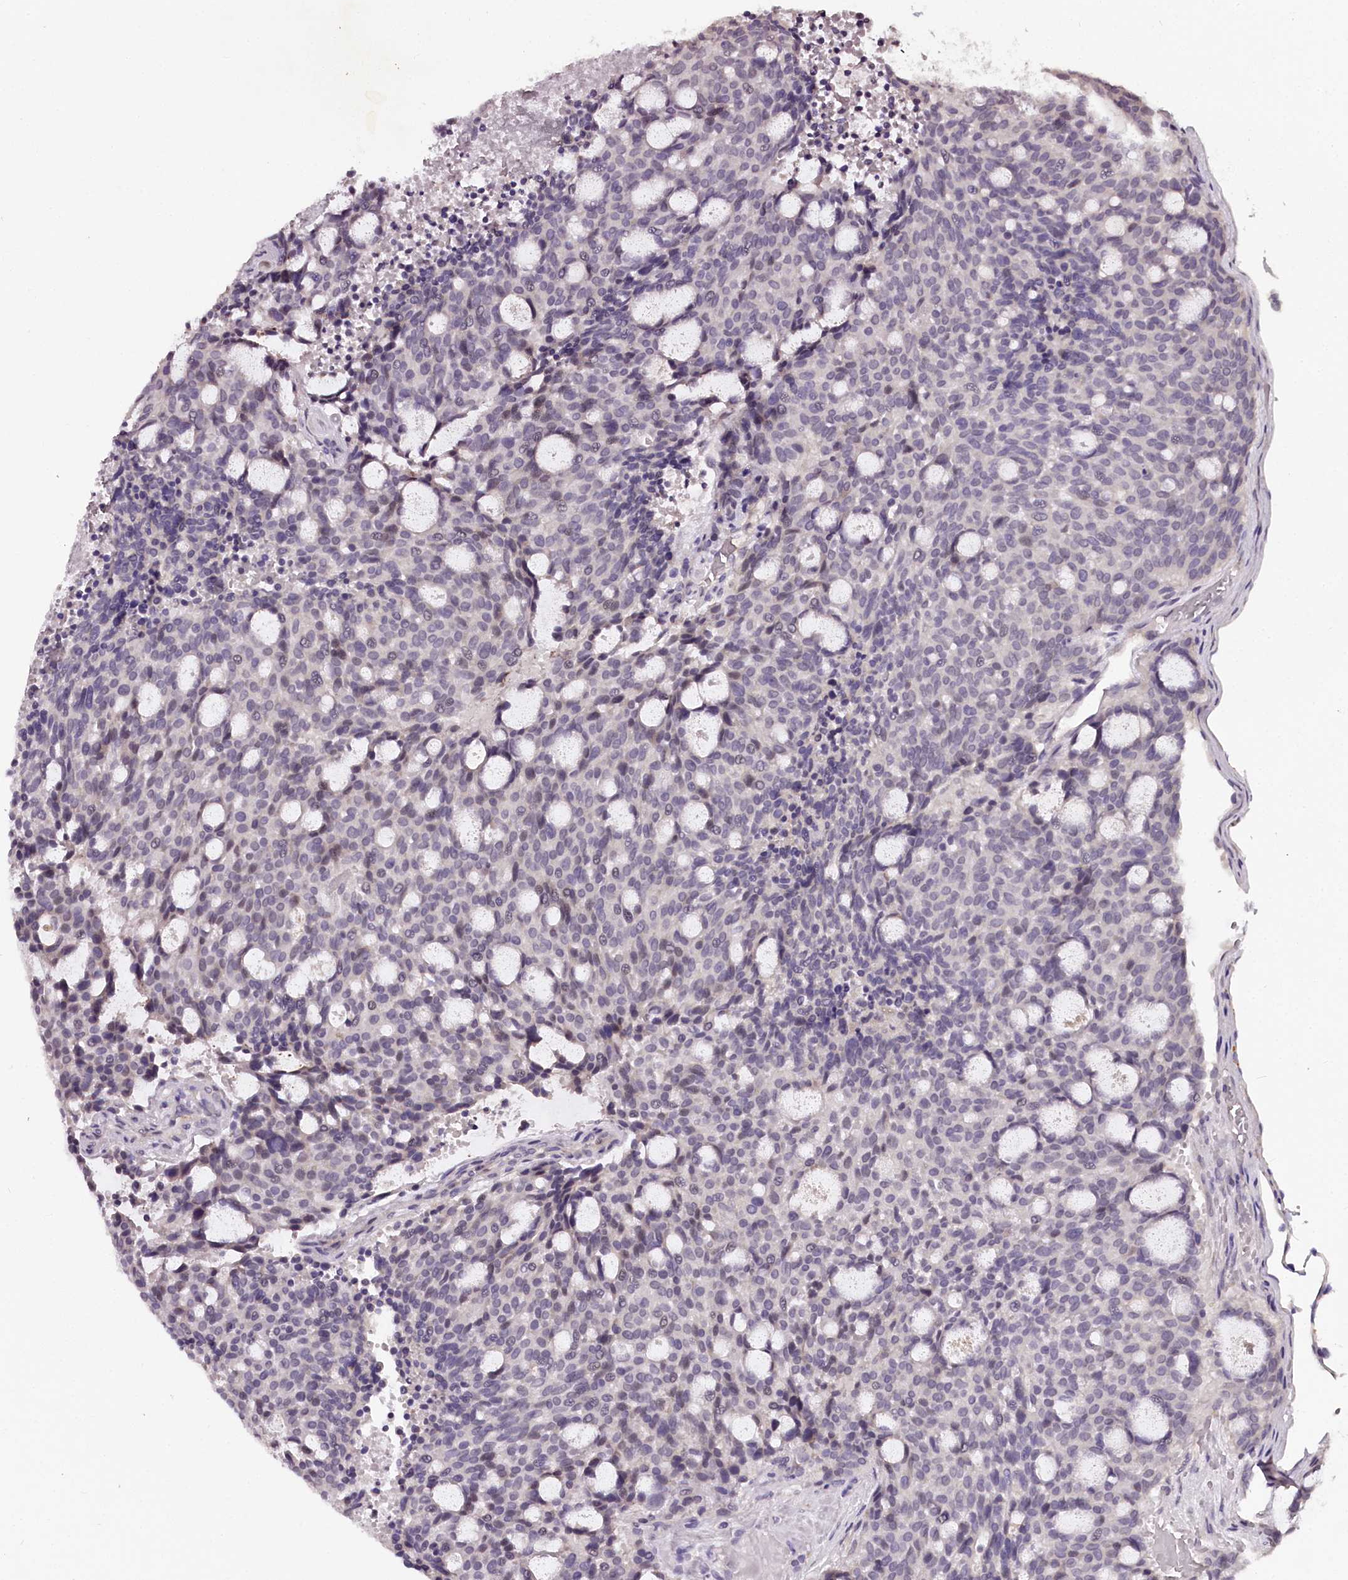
{"staining": {"intensity": "negative", "quantity": "none", "location": "none"}, "tissue": "carcinoid", "cell_type": "Tumor cells", "image_type": "cancer", "snomed": [{"axis": "morphology", "description": "Carcinoid, malignant, NOS"}, {"axis": "topography", "description": "Pancreas"}], "caption": "DAB (3,3'-diaminobenzidine) immunohistochemical staining of human malignant carcinoid shows no significant staining in tumor cells.", "gene": "MAML3", "patient": {"sex": "female", "age": 54}}